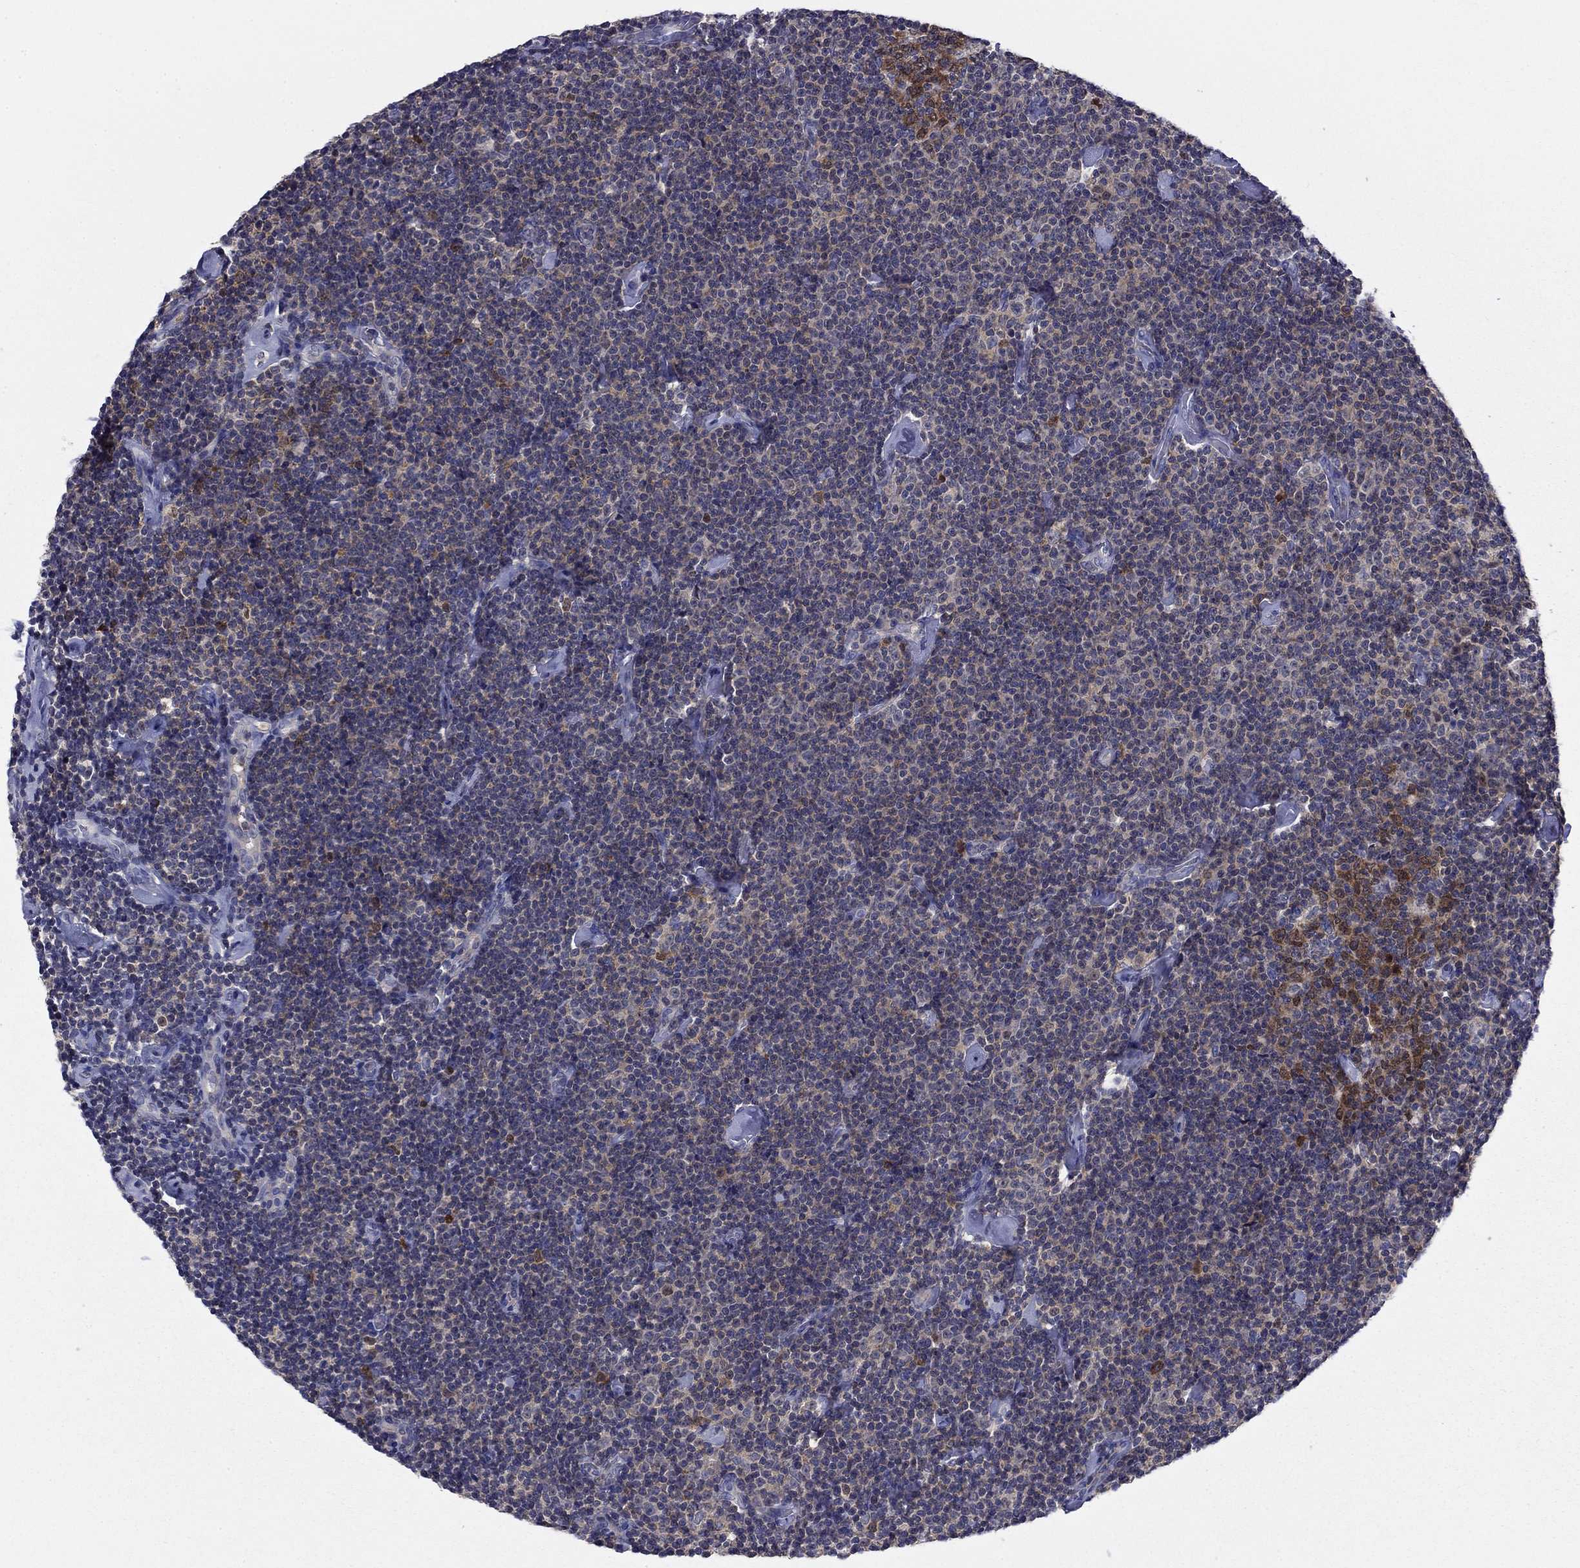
{"staining": {"intensity": "negative", "quantity": "none", "location": "none"}, "tissue": "lymphoma", "cell_type": "Tumor cells", "image_type": "cancer", "snomed": [{"axis": "morphology", "description": "Malignant lymphoma, non-Hodgkin's type, Low grade"}, {"axis": "topography", "description": "Lymph node"}], "caption": "Tumor cells show no significant positivity in low-grade malignant lymphoma, non-Hodgkin's type. The staining is performed using DAB brown chromogen with nuclei counter-stained in using hematoxylin.", "gene": "POU2F2", "patient": {"sex": "male", "age": 81}}